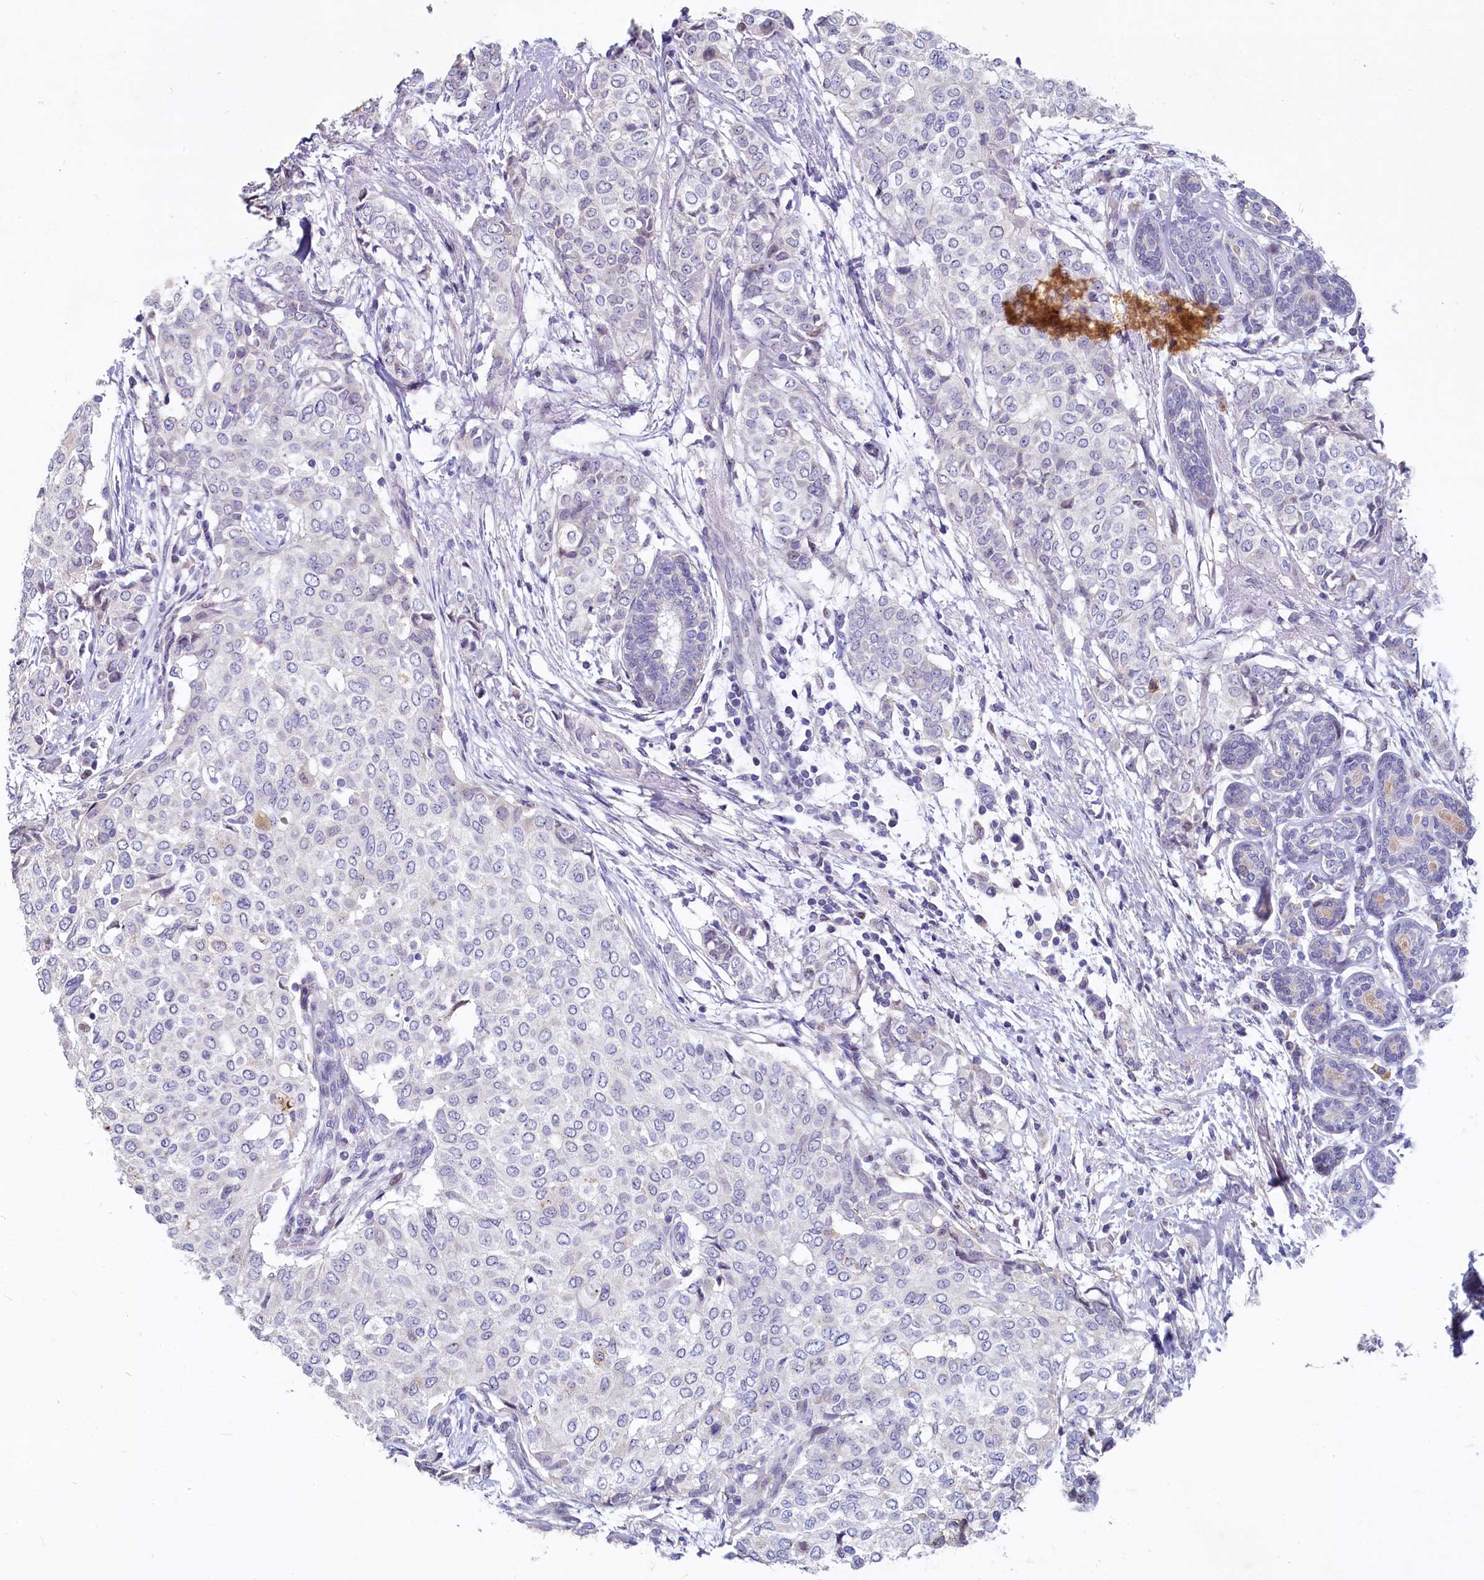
{"staining": {"intensity": "negative", "quantity": "none", "location": "none"}, "tissue": "breast cancer", "cell_type": "Tumor cells", "image_type": "cancer", "snomed": [{"axis": "morphology", "description": "Lobular carcinoma"}, {"axis": "topography", "description": "Breast"}], "caption": "The image shows no staining of tumor cells in lobular carcinoma (breast).", "gene": "ASXL3", "patient": {"sex": "female", "age": 51}}